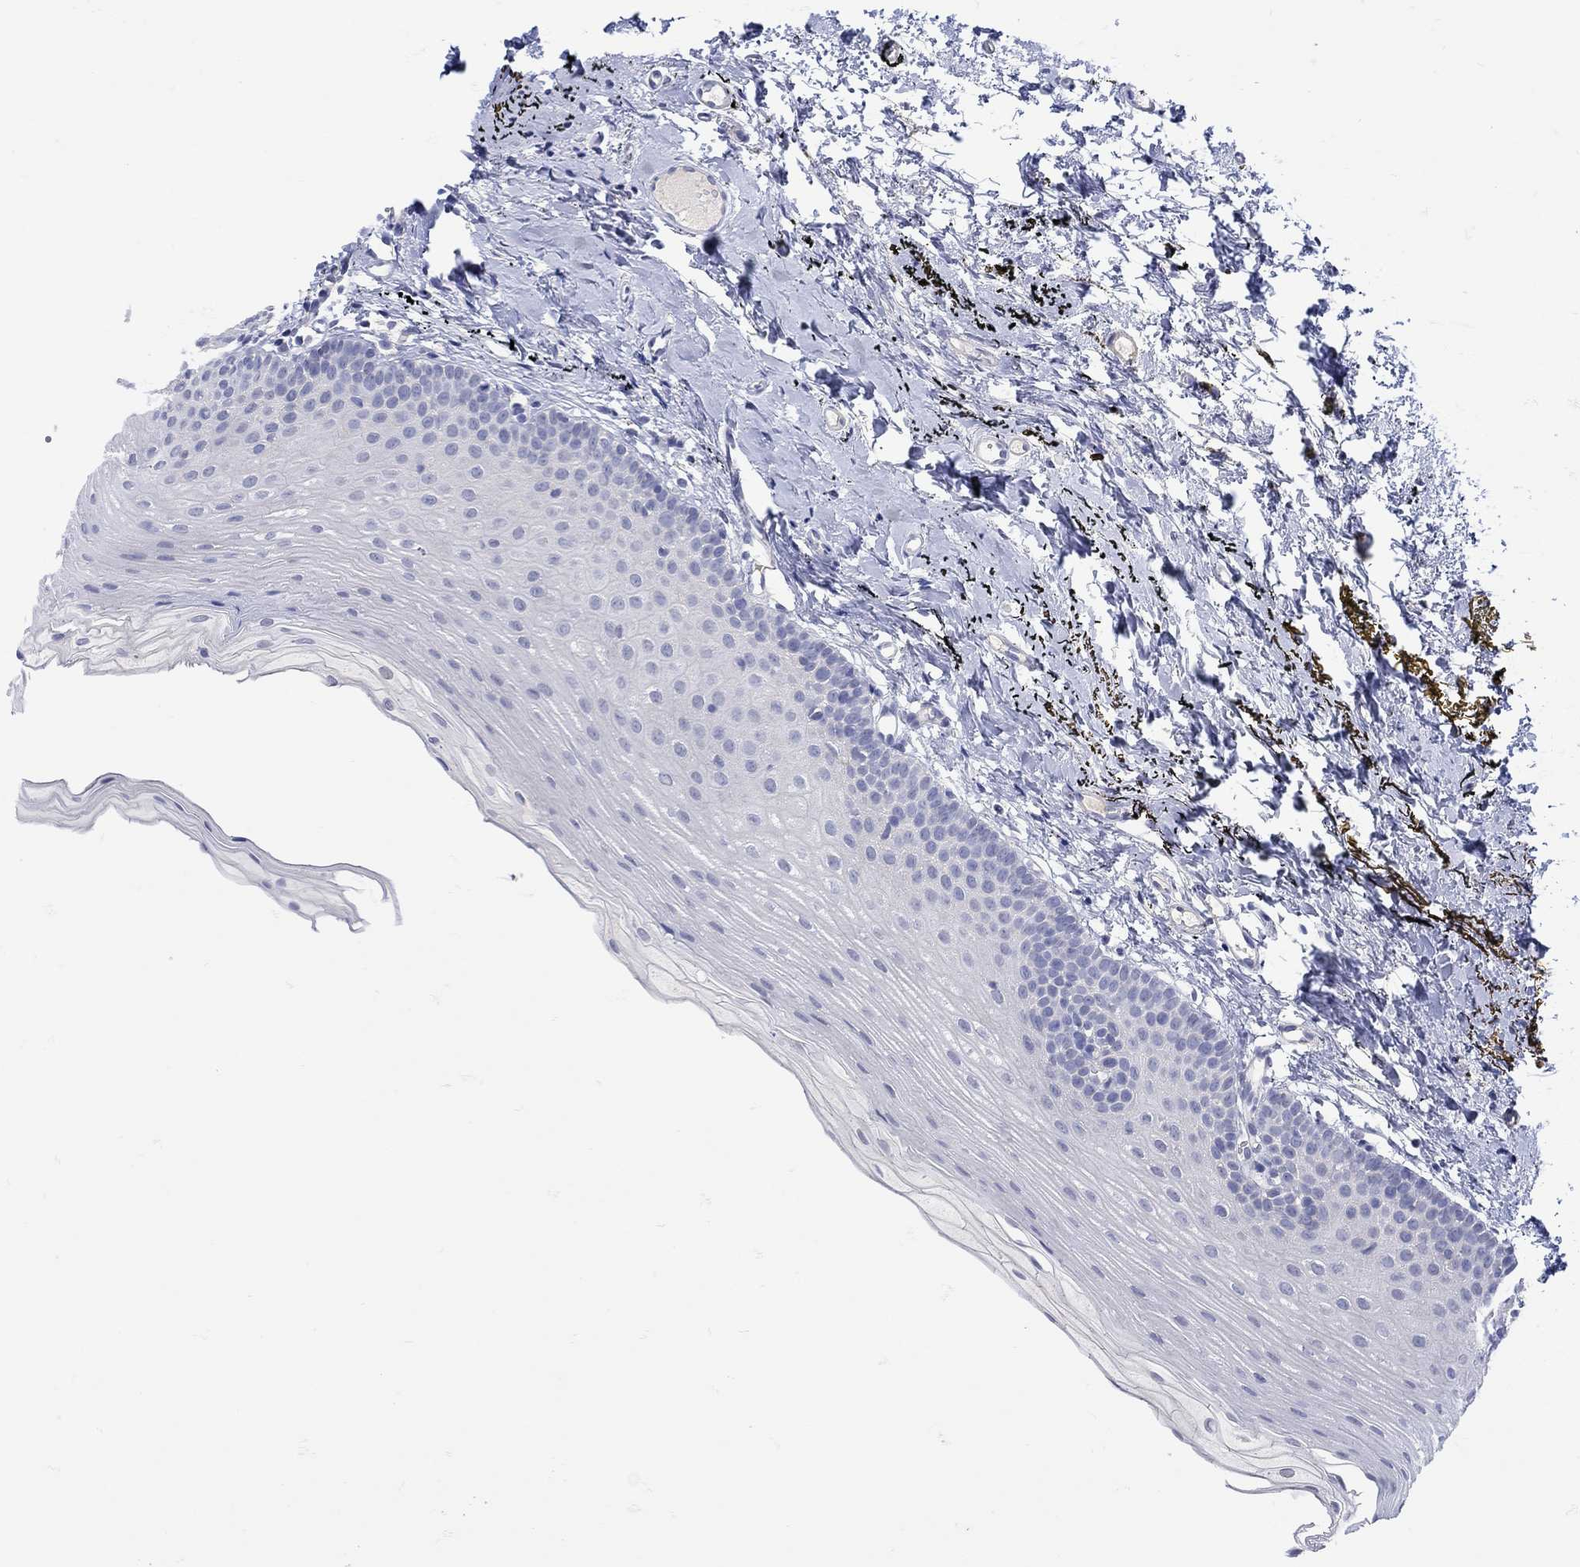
{"staining": {"intensity": "negative", "quantity": "none", "location": "none"}, "tissue": "oral mucosa", "cell_type": "Squamous epithelial cells", "image_type": "normal", "snomed": [{"axis": "morphology", "description": "Normal tissue, NOS"}, {"axis": "topography", "description": "Oral tissue"}], "caption": "An immunohistochemistry micrograph of benign oral mucosa is shown. There is no staining in squamous epithelial cells of oral mucosa. (Brightfield microscopy of DAB (3,3'-diaminobenzidine) immunohistochemistry at high magnification).", "gene": "MSI1", "patient": {"sex": "female", "age": 57}}